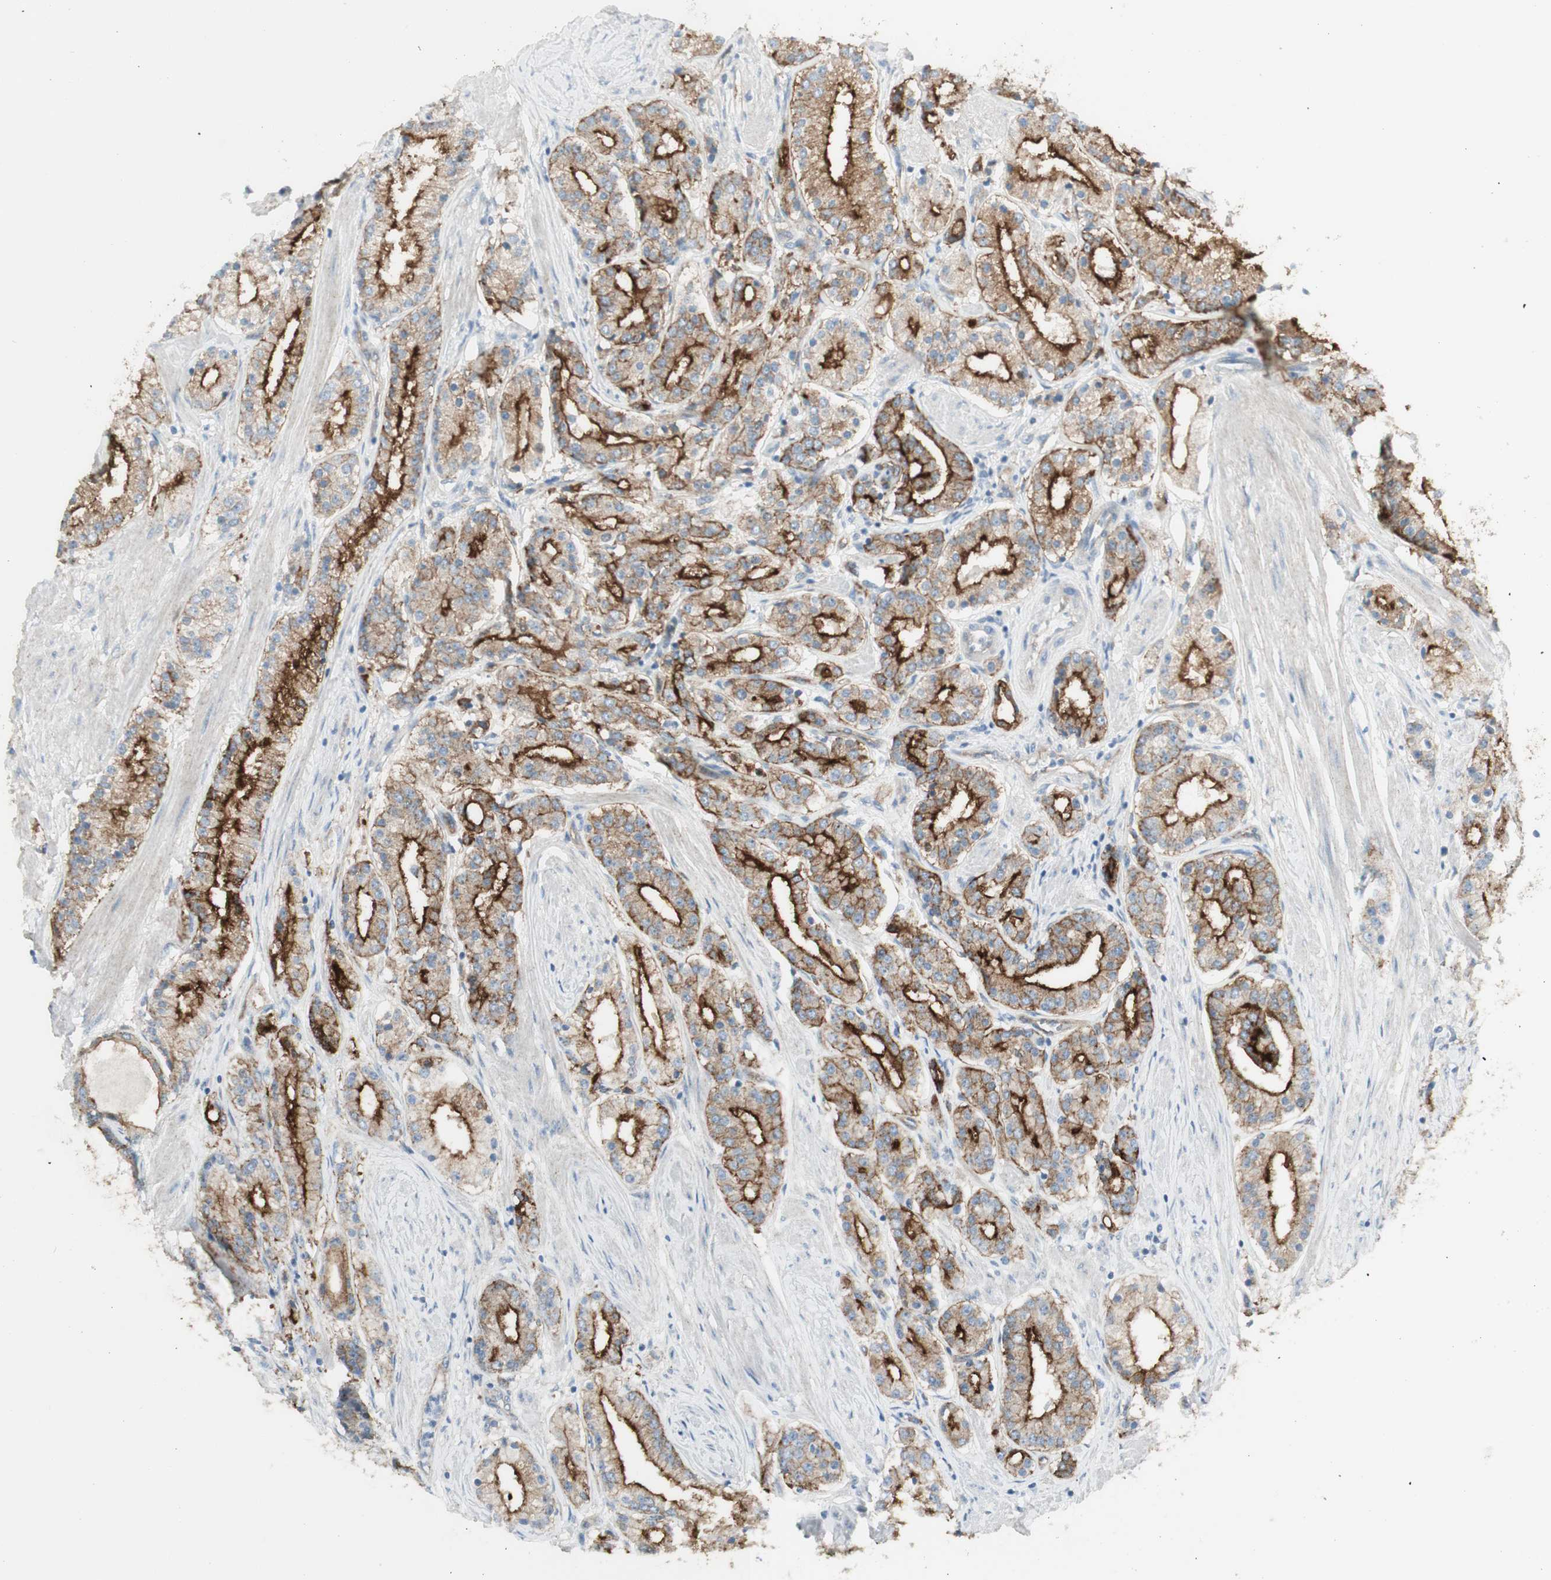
{"staining": {"intensity": "weak", "quantity": "25%-75%", "location": "cytoplasmic/membranous"}, "tissue": "prostate cancer", "cell_type": "Tumor cells", "image_type": "cancer", "snomed": [{"axis": "morphology", "description": "Adenocarcinoma, Low grade"}, {"axis": "topography", "description": "Prostate"}], "caption": "Tumor cells demonstrate low levels of weak cytoplasmic/membranous positivity in approximately 25%-75% of cells in low-grade adenocarcinoma (prostate). Using DAB (brown) and hematoxylin (blue) stains, captured at high magnification using brightfield microscopy.", "gene": "MYO6", "patient": {"sex": "male", "age": 63}}